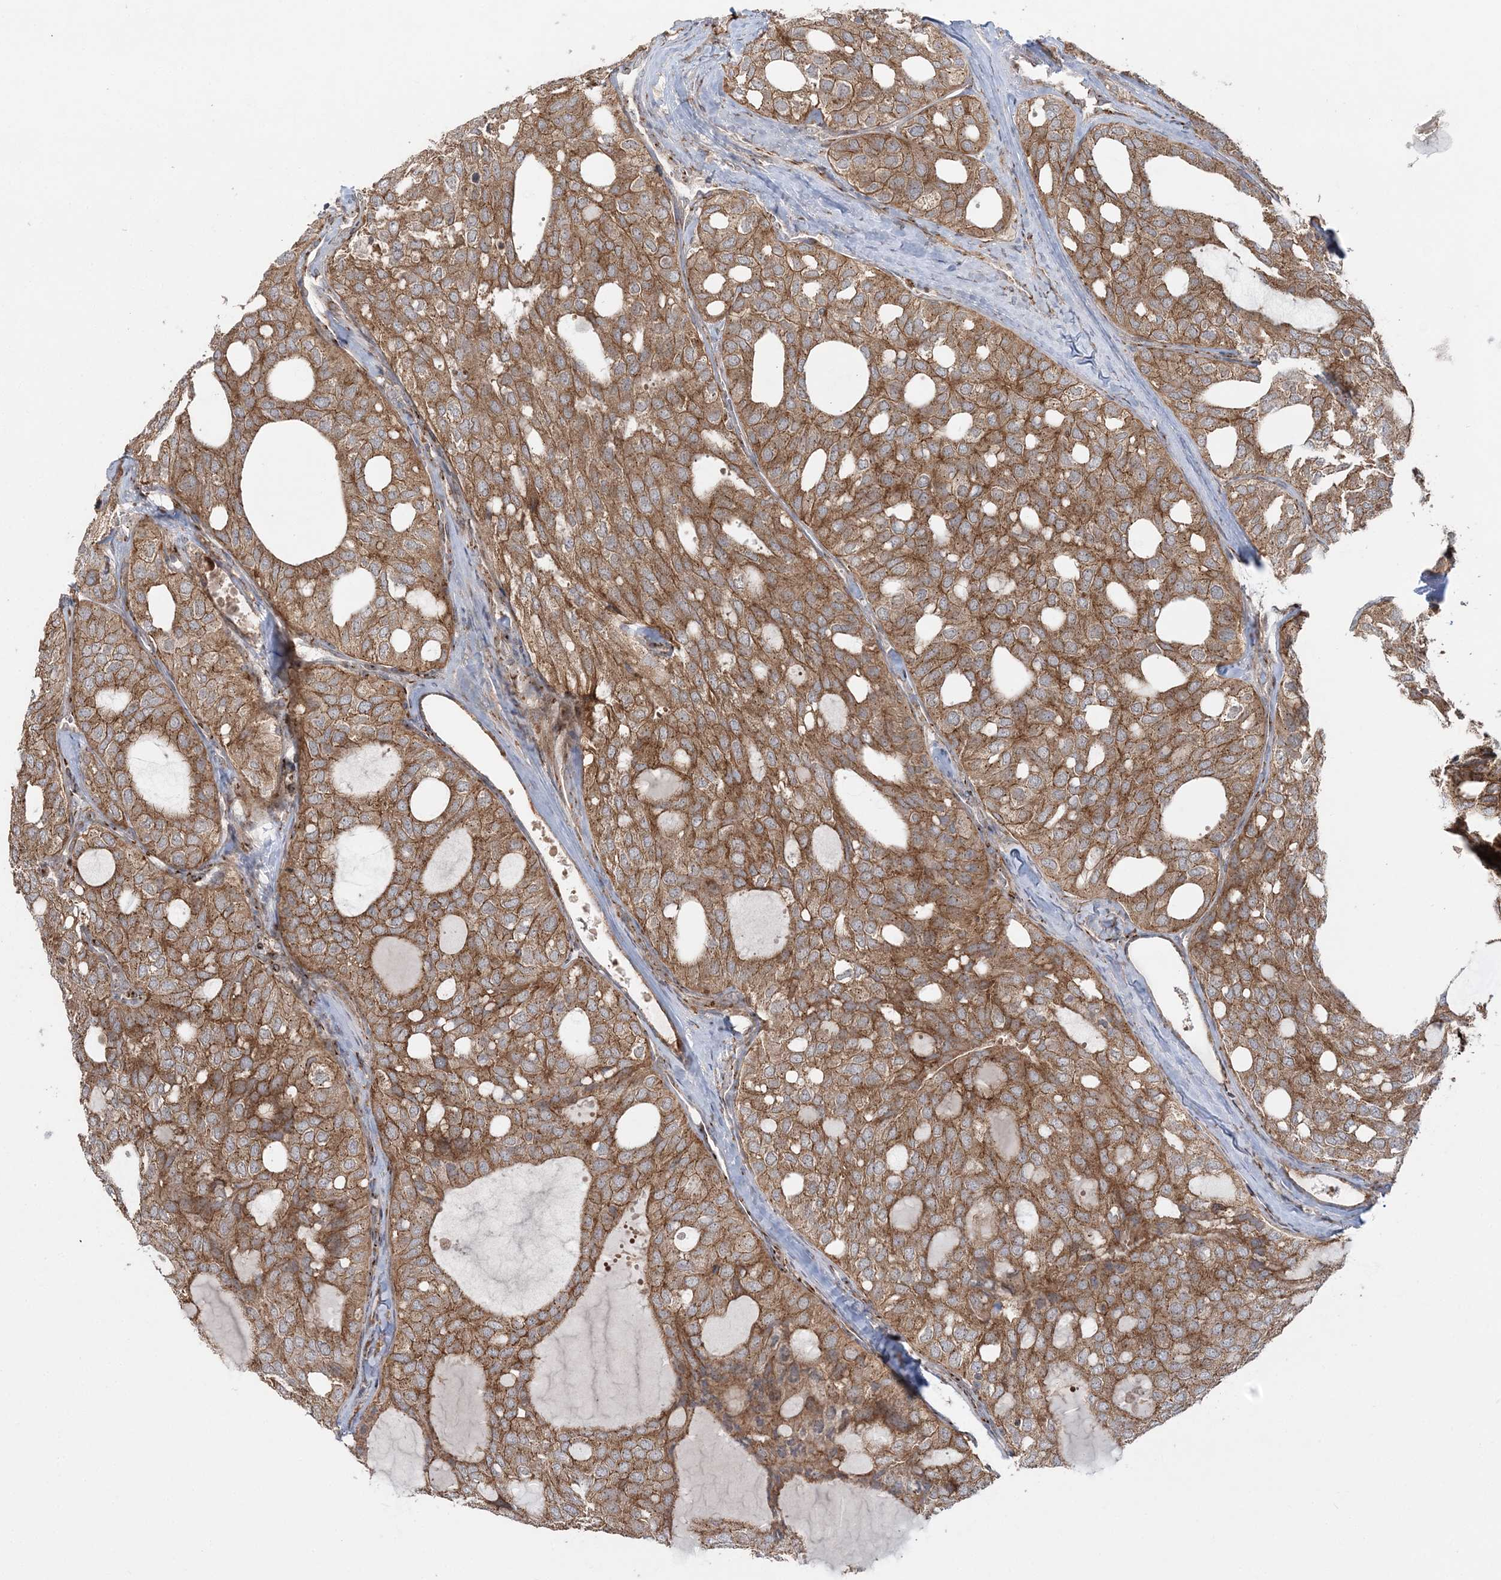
{"staining": {"intensity": "moderate", "quantity": ">75%", "location": "cytoplasmic/membranous"}, "tissue": "thyroid cancer", "cell_type": "Tumor cells", "image_type": "cancer", "snomed": [{"axis": "morphology", "description": "Follicular adenoma carcinoma, NOS"}, {"axis": "topography", "description": "Thyroid gland"}], "caption": "Tumor cells display medium levels of moderate cytoplasmic/membranous staining in about >75% of cells in thyroid cancer (follicular adenoma carcinoma). (DAB (3,3'-diaminobenzidine) IHC, brown staining for protein, blue staining for nuclei).", "gene": "ABCC3", "patient": {"sex": "male", "age": 75}}